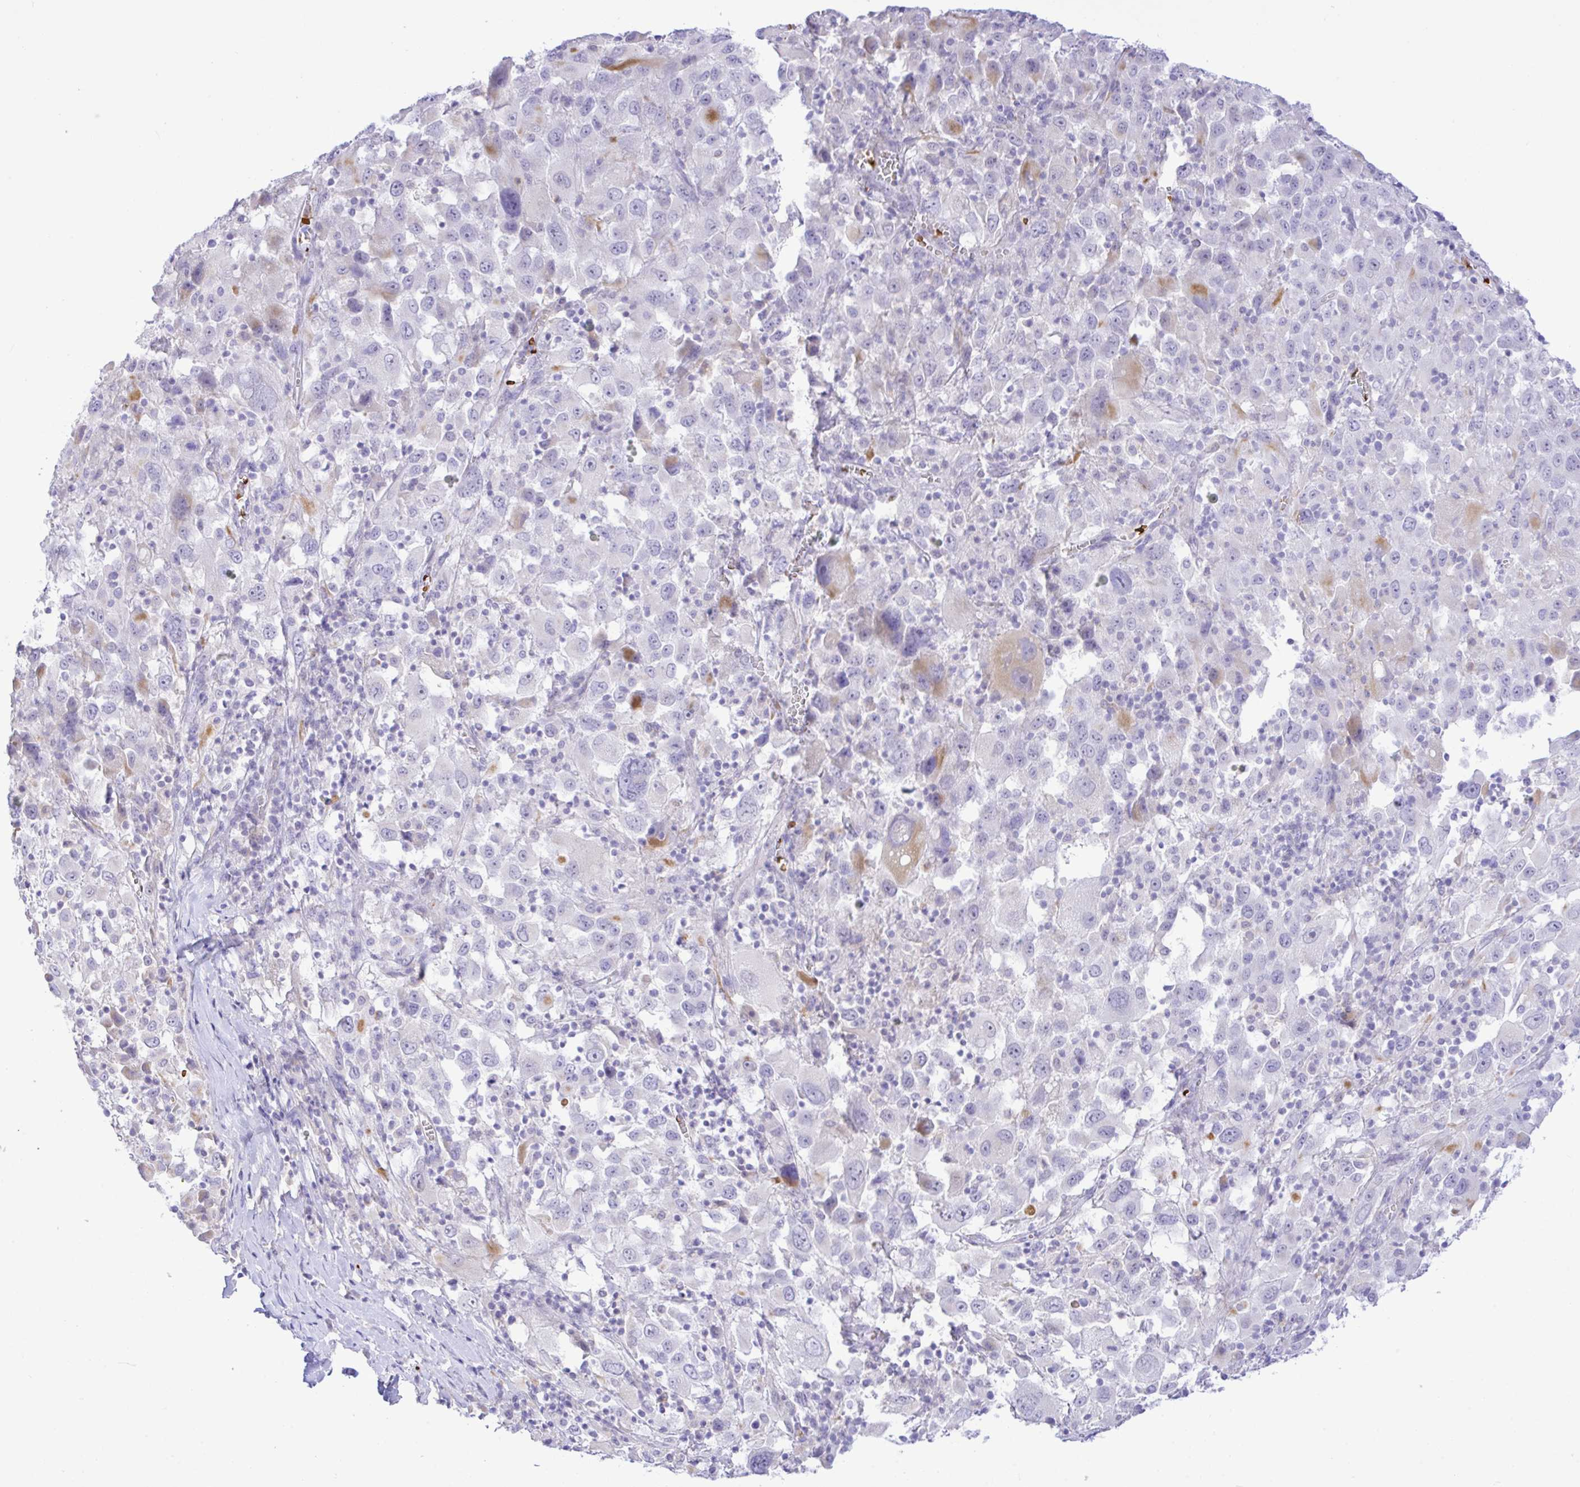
{"staining": {"intensity": "weak", "quantity": "<25%", "location": "cytoplasmic/membranous"}, "tissue": "melanoma", "cell_type": "Tumor cells", "image_type": "cancer", "snomed": [{"axis": "morphology", "description": "Malignant melanoma, Metastatic site"}, {"axis": "topography", "description": "Soft tissue"}], "caption": "The immunohistochemistry photomicrograph has no significant positivity in tumor cells of melanoma tissue. Nuclei are stained in blue.", "gene": "ZNF221", "patient": {"sex": "male", "age": 50}}